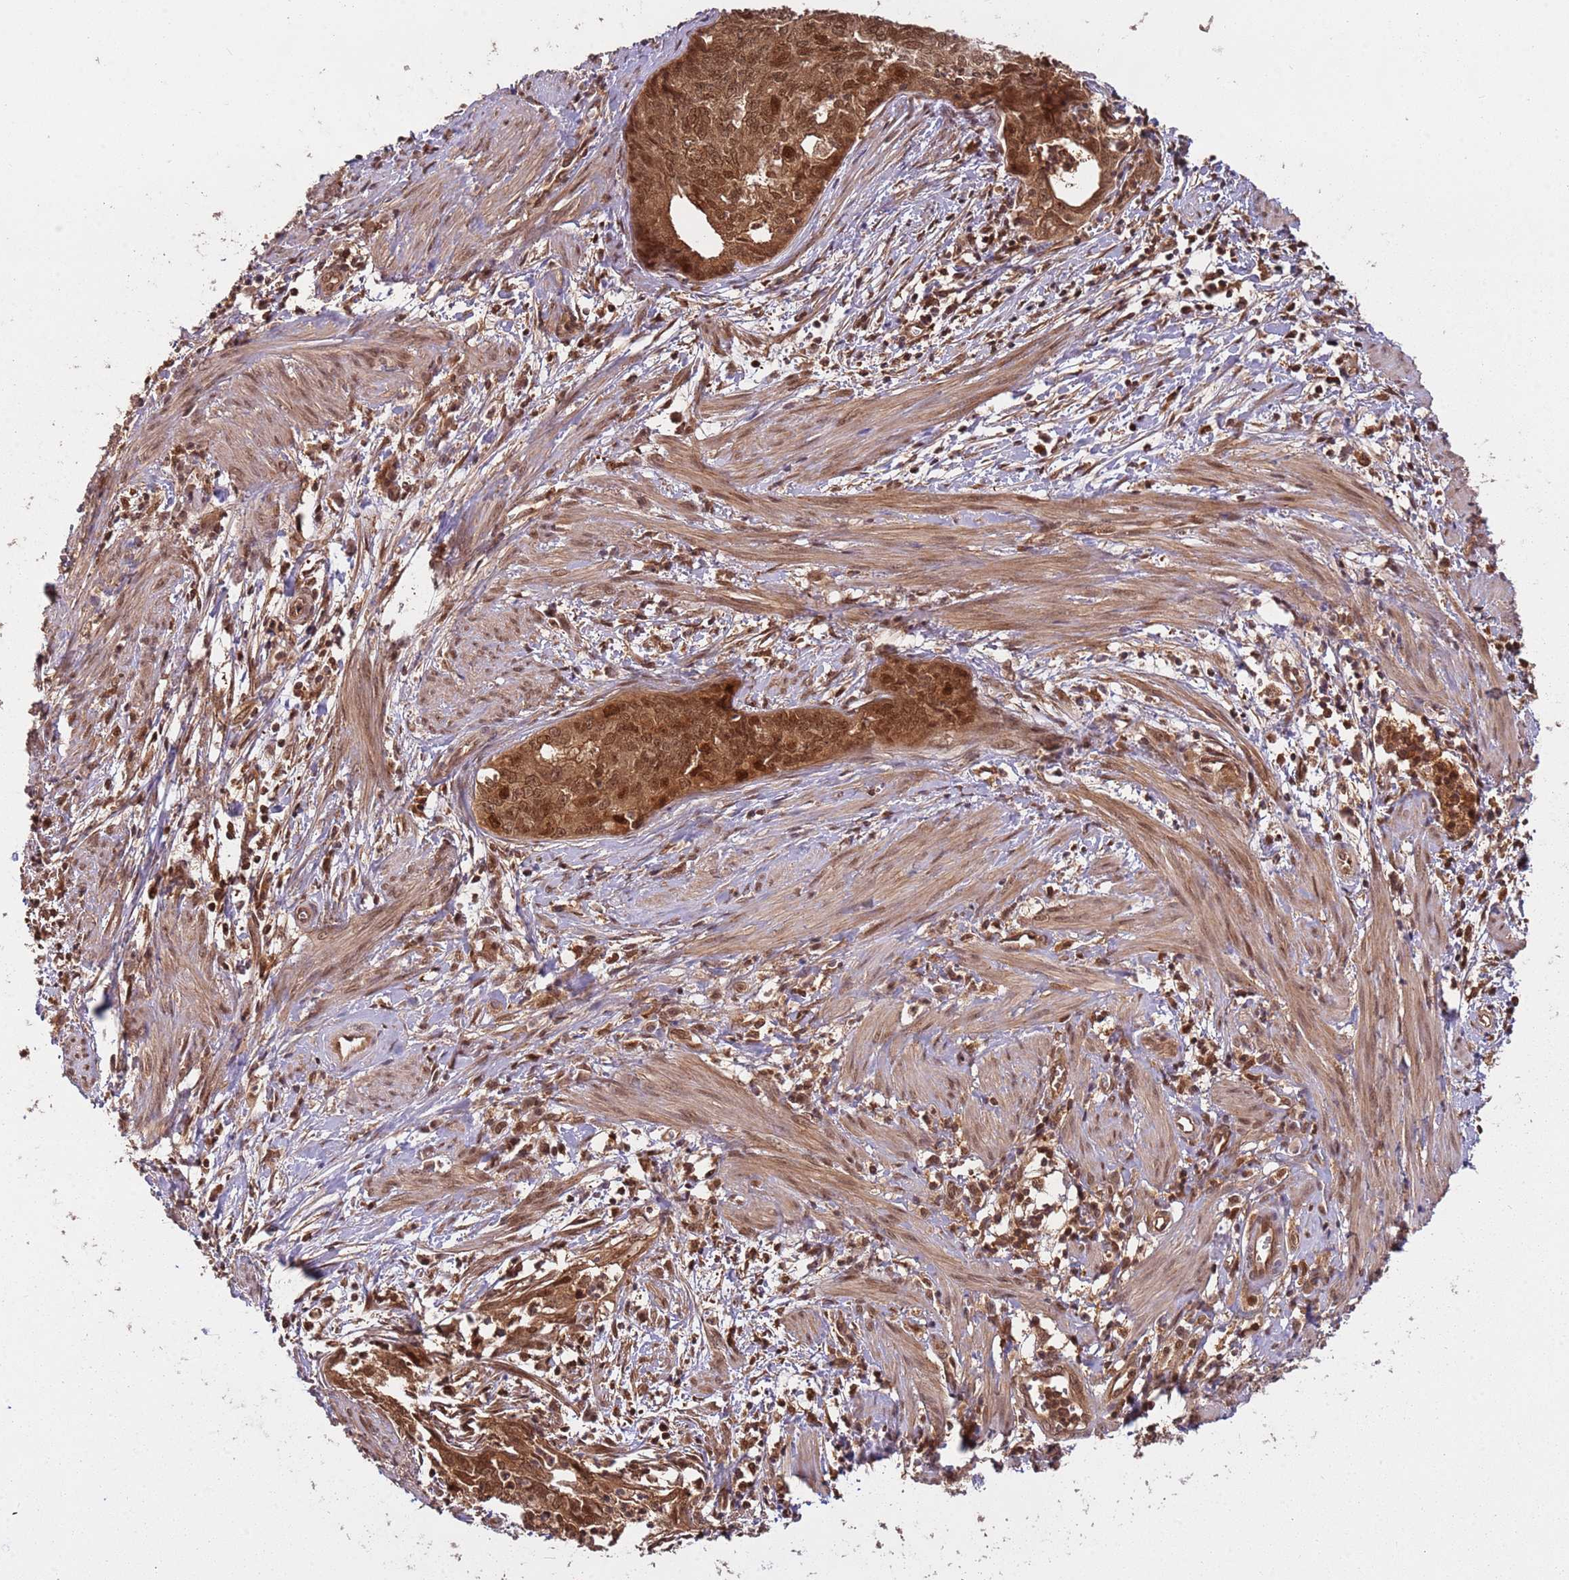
{"staining": {"intensity": "strong", "quantity": ">75%", "location": "cytoplasmic/membranous,nuclear"}, "tissue": "endometrial cancer", "cell_type": "Tumor cells", "image_type": "cancer", "snomed": [{"axis": "morphology", "description": "Adenocarcinoma, NOS"}, {"axis": "topography", "description": "Endometrium"}], "caption": "A histopathology image showing strong cytoplasmic/membranous and nuclear positivity in about >75% of tumor cells in endometrial cancer (adenocarcinoma), as visualized by brown immunohistochemical staining.", "gene": "PGLS", "patient": {"sex": "female", "age": 68}}